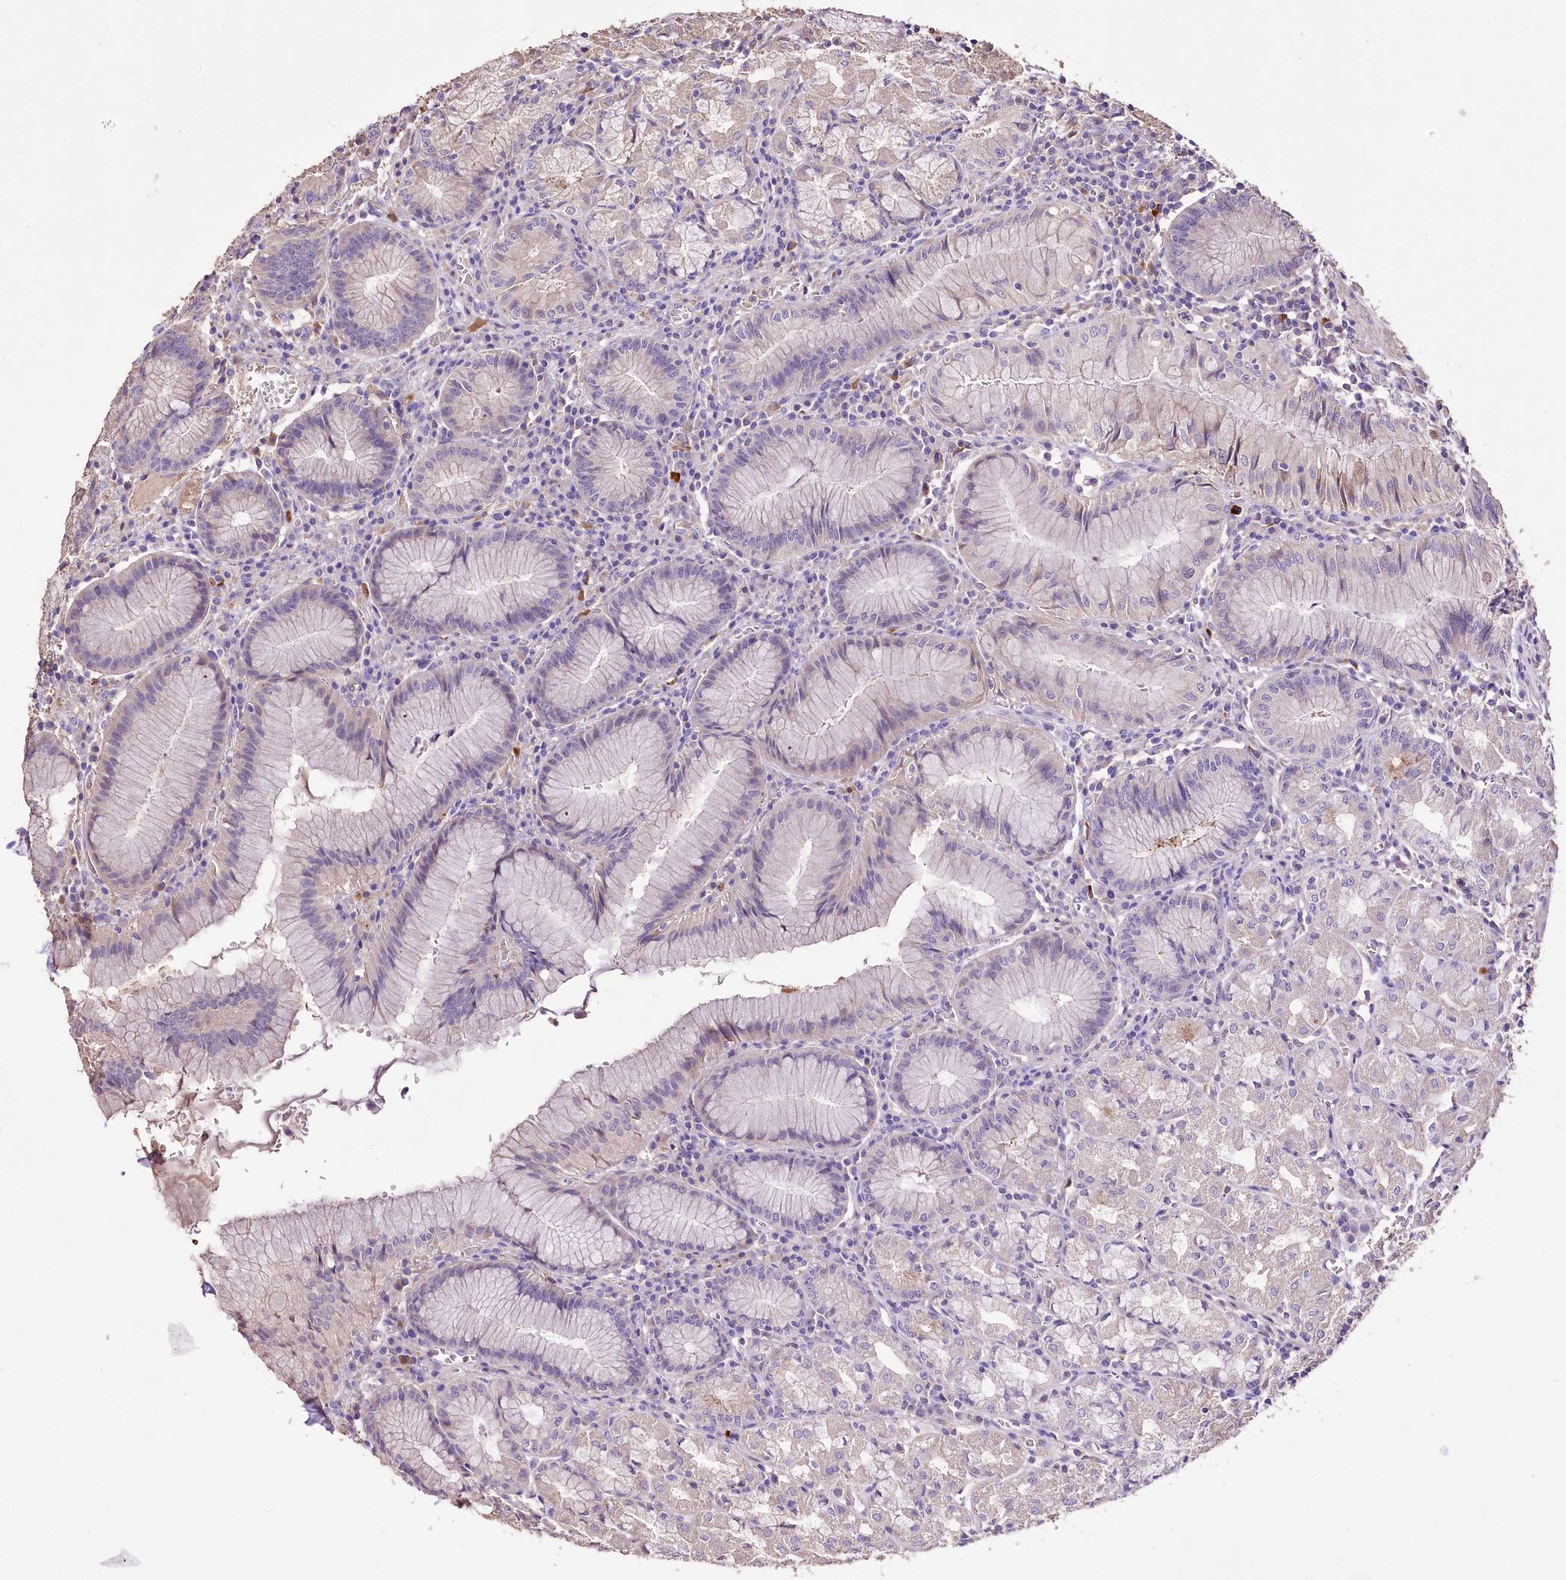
{"staining": {"intensity": "weak", "quantity": "<25%", "location": "cytoplasmic/membranous"}, "tissue": "stomach", "cell_type": "Glandular cells", "image_type": "normal", "snomed": [{"axis": "morphology", "description": "Normal tissue, NOS"}, {"axis": "topography", "description": "Stomach"}], "caption": "The micrograph displays no staining of glandular cells in unremarkable stomach. Nuclei are stained in blue.", "gene": "PCYOX1L", "patient": {"sex": "male", "age": 55}}